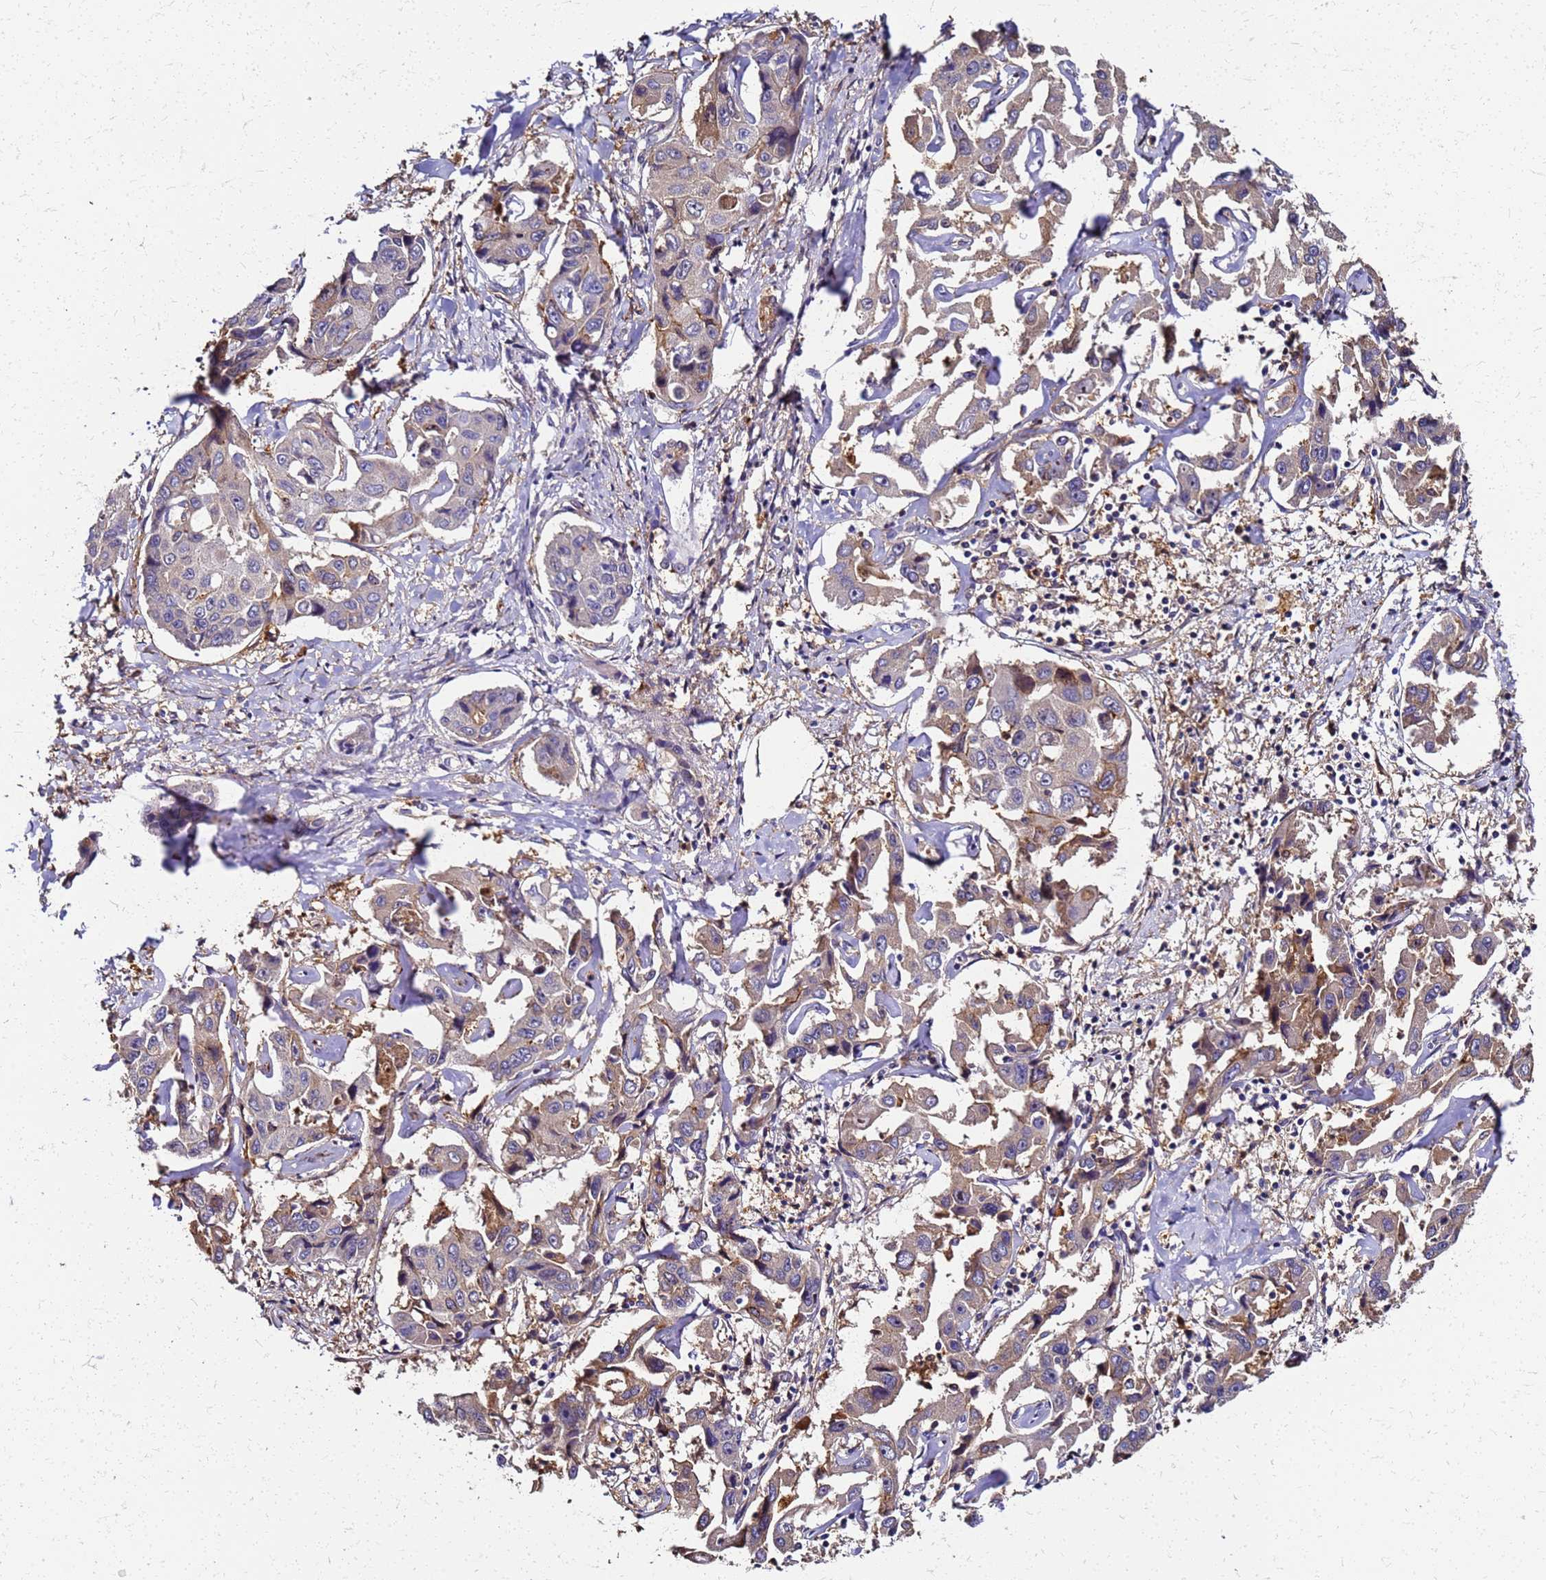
{"staining": {"intensity": "weak", "quantity": "<25%", "location": "cytoplasmic/membranous"}, "tissue": "liver cancer", "cell_type": "Tumor cells", "image_type": "cancer", "snomed": [{"axis": "morphology", "description": "Cholangiocarcinoma"}, {"axis": "topography", "description": "Liver"}], "caption": "Immunohistochemical staining of human cholangiocarcinoma (liver) demonstrates no significant expression in tumor cells.", "gene": "S100A11", "patient": {"sex": "male", "age": 59}}